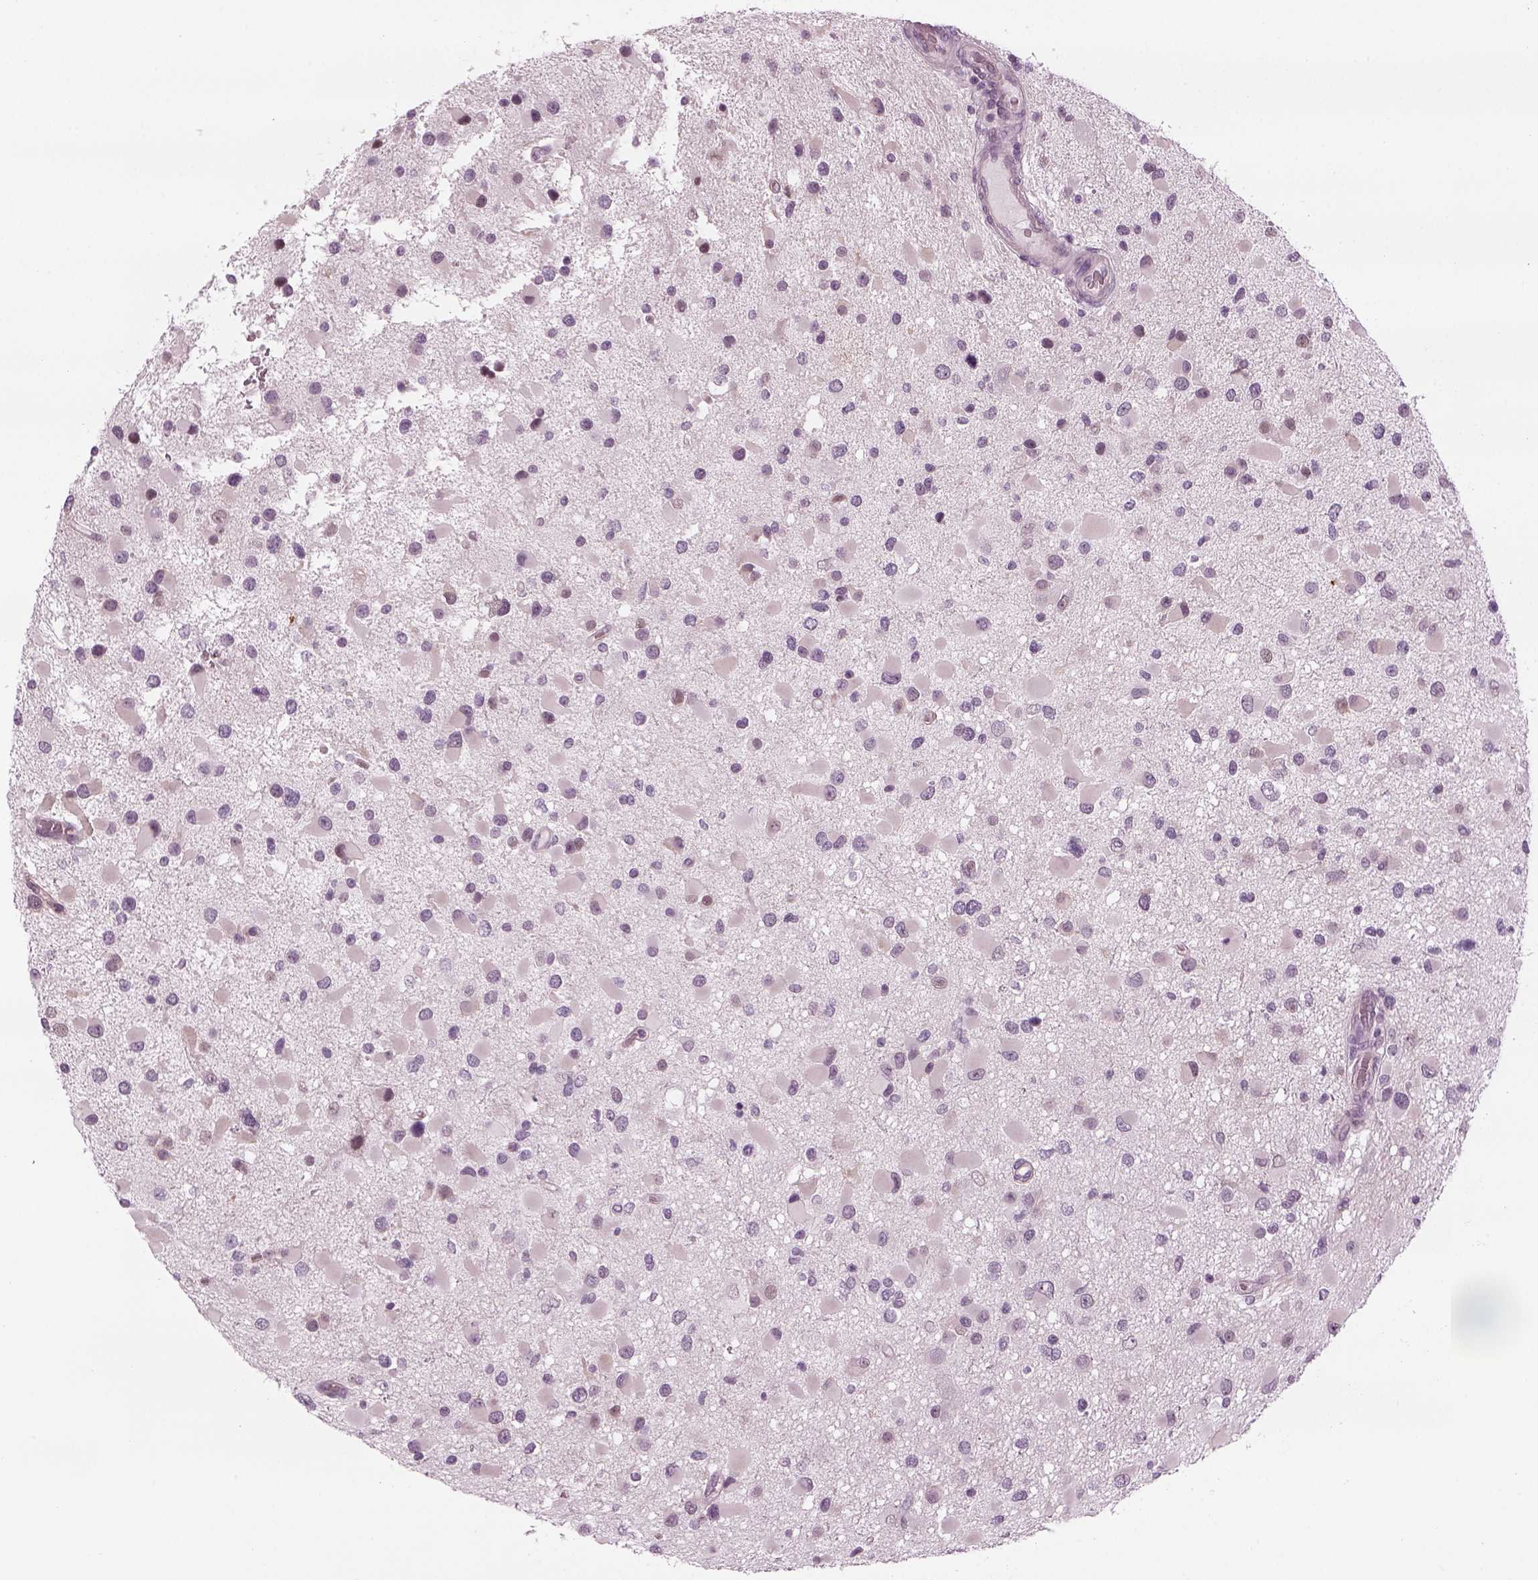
{"staining": {"intensity": "negative", "quantity": "none", "location": "none"}, "tissue": "glioma", "cell_type": "Tumor cells", "image_type": "cancer", "snomed": [{"axis": "morphology", "description": "Glioma, malignant, Low grade"}, {"axis": "topography", "description": "Brain"}], "caption": "High magnification brightfield microscopy of glioma stained with DAB (3,3'-diaminobenzidine) (brown) and counterstained with hematoxylin (blue): tumor cells show no significant positivity. (IHC, brightfield microscopy, high magnification).", "gene": "LRRIQ3", "patient": {"sex": "female", "age": 32}}